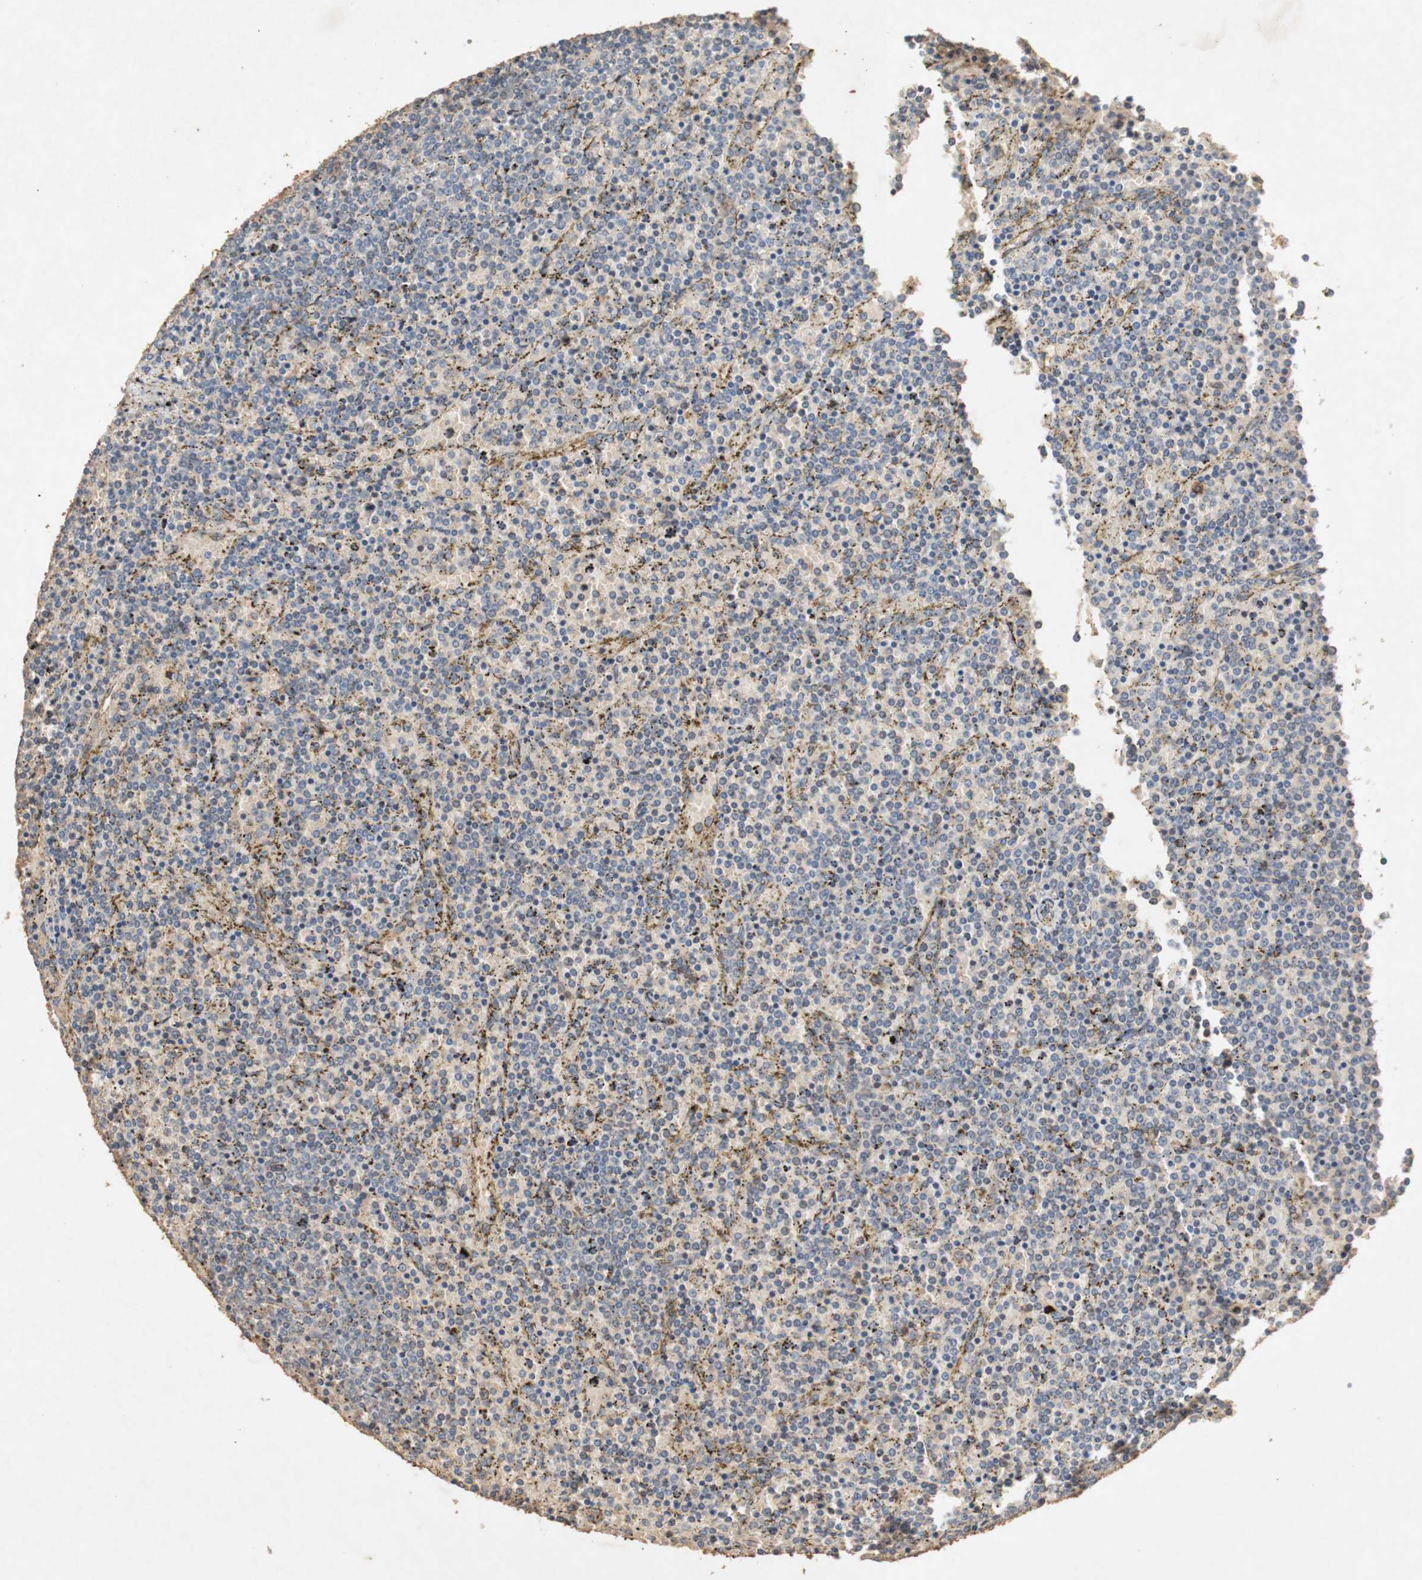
{"staining": {"intensity": "negative", "quantity": "none", "location": "none"}, "tissue": "lymphoma", "cell_type": "Tumor cells", "image_type": "cancer", "snomed": [{"axis": "morphology", "description": "Malignant lymphoma, non-Hodgkin's type, Low grade"}, {"axis": "topography", "description": "Spleen"}], "caption": "DAB (3,3'-diaminobenzidine) immunohistochemical staining of lymphoma reveals no significant staining in tumor cells.", "gene": "TUBB", "patient": {"sex": "female", "age": 77}}